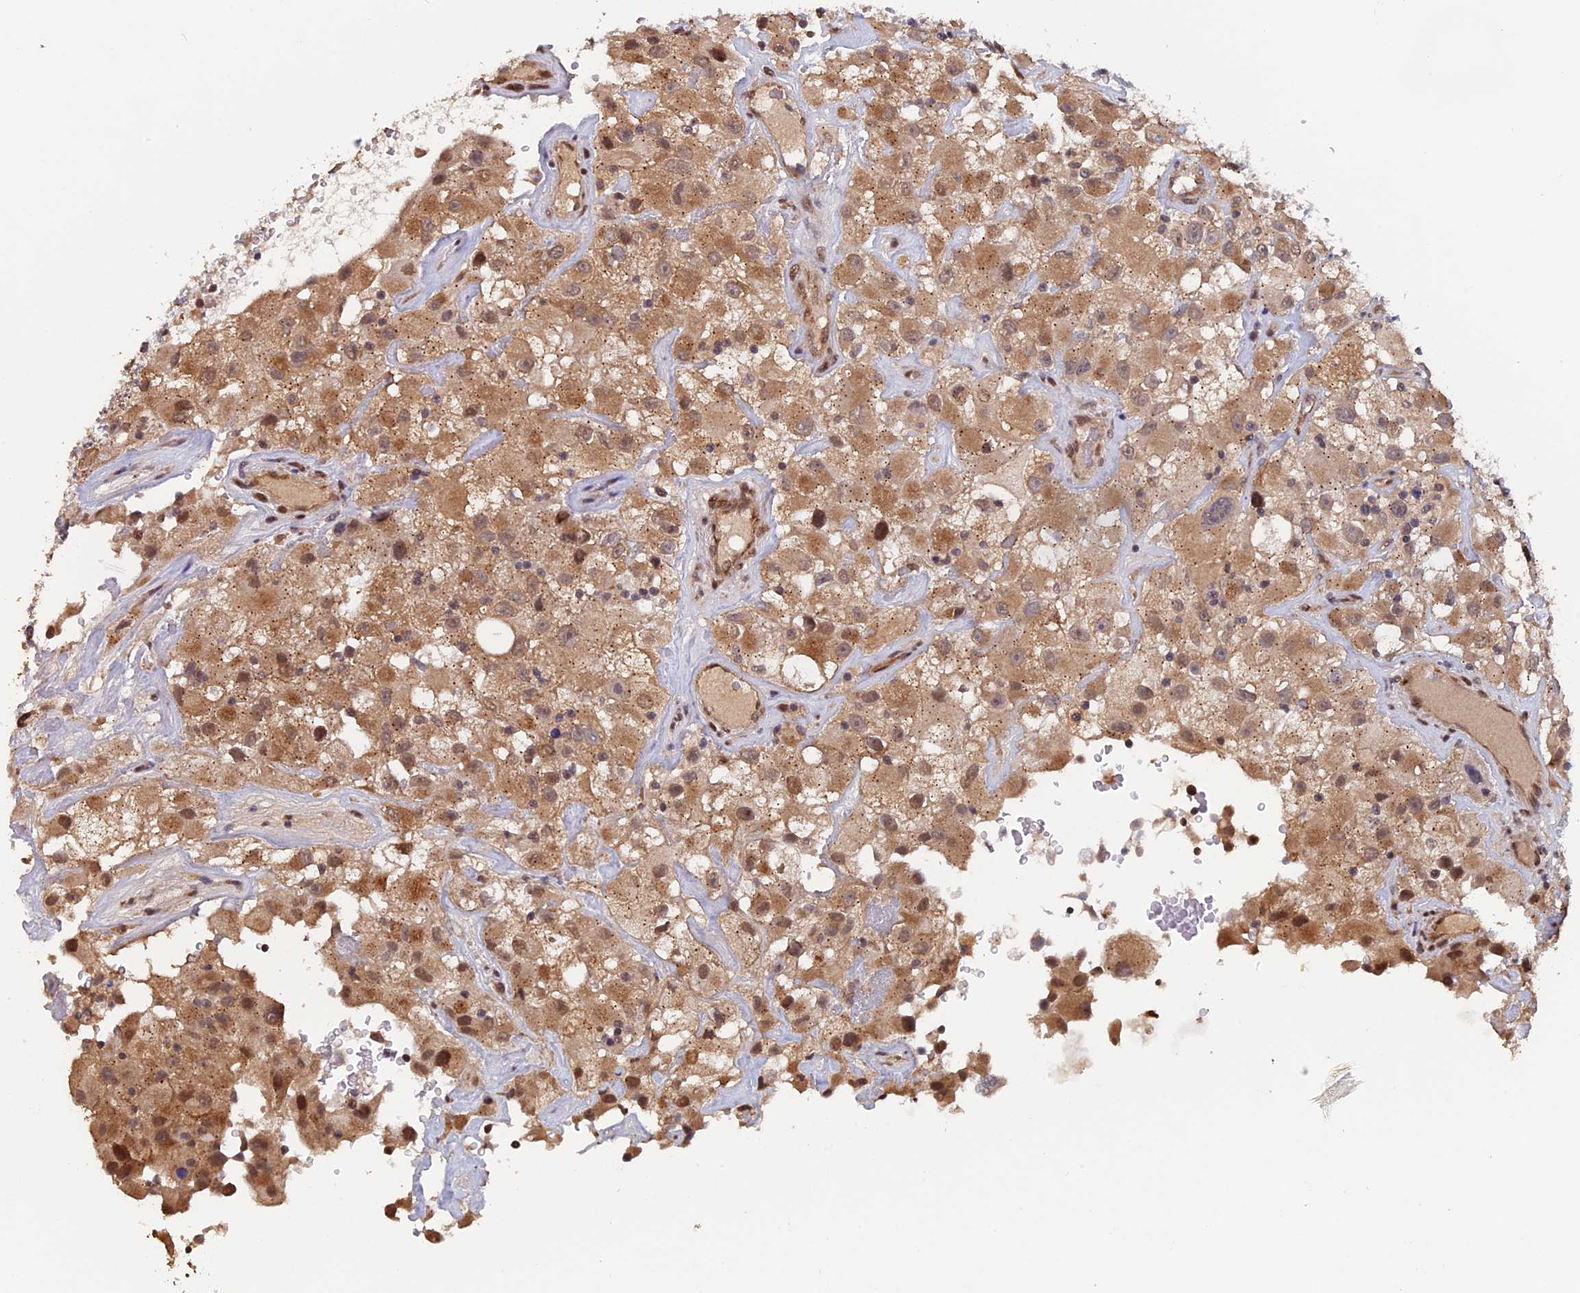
{"staining": {"intensity": "moderate", "quantity": ">75%", "location": "cytoplasmic/membranous,nuclear"}, "tissue": "renal cancer", "cell_type": "Tumor cells", "image_type": "cancer", "snomed": [{"axis": "morphology", "description": "Adenocarcinoma, NOS"}, {"axis": "topography", "description": "Kidney"}], "caption": "Immunohistochemical staining of human renal cancer reveals medium levels of moderate cytoplasmic/membranous and nuclear expression in about >75% of tumor cells.", "gene": "PIGQ", "patient": {"sex": "female", "age": 52}}